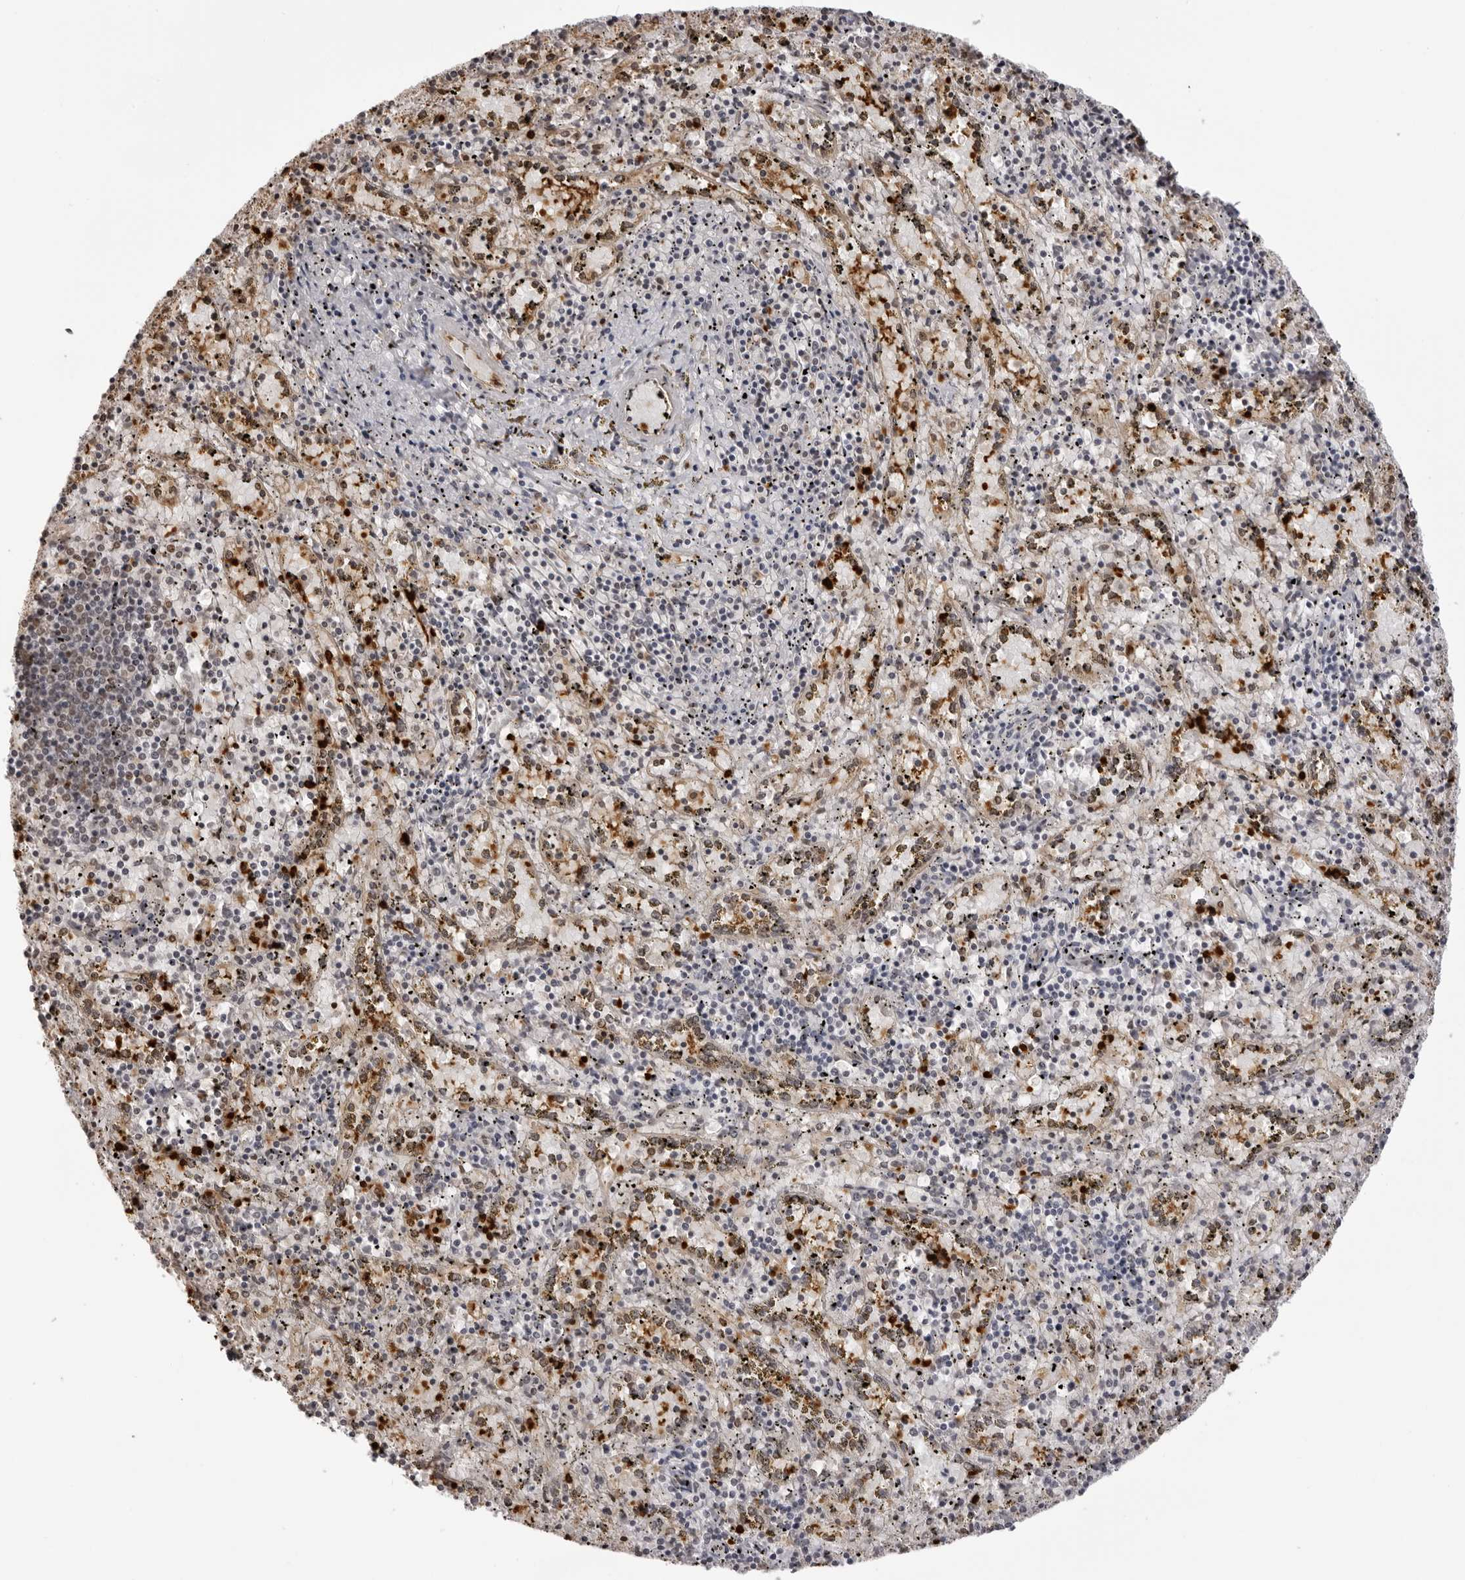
{"staining": {"intensity": "moderate", "quantity": "25%-75%", "location": "nuclear"}, "tissue": "spleen", "cell_type": "Cells in red pulp", "image_type": "normal", "snomed": [{"axis": "morphology", "description": "Normal tissue, NOS"}, {"axis": "topography", "description": "Spleen"}], "caption": "DAB (3,3'-diaminobenzidine) immunohistochemical staining of normal spleen demonstrates moderate nuclear protein expression in about 25%-75% of cells in red pulp.", "gene": "HSPA4", "patient": {"sex": "male", "age": 11}}